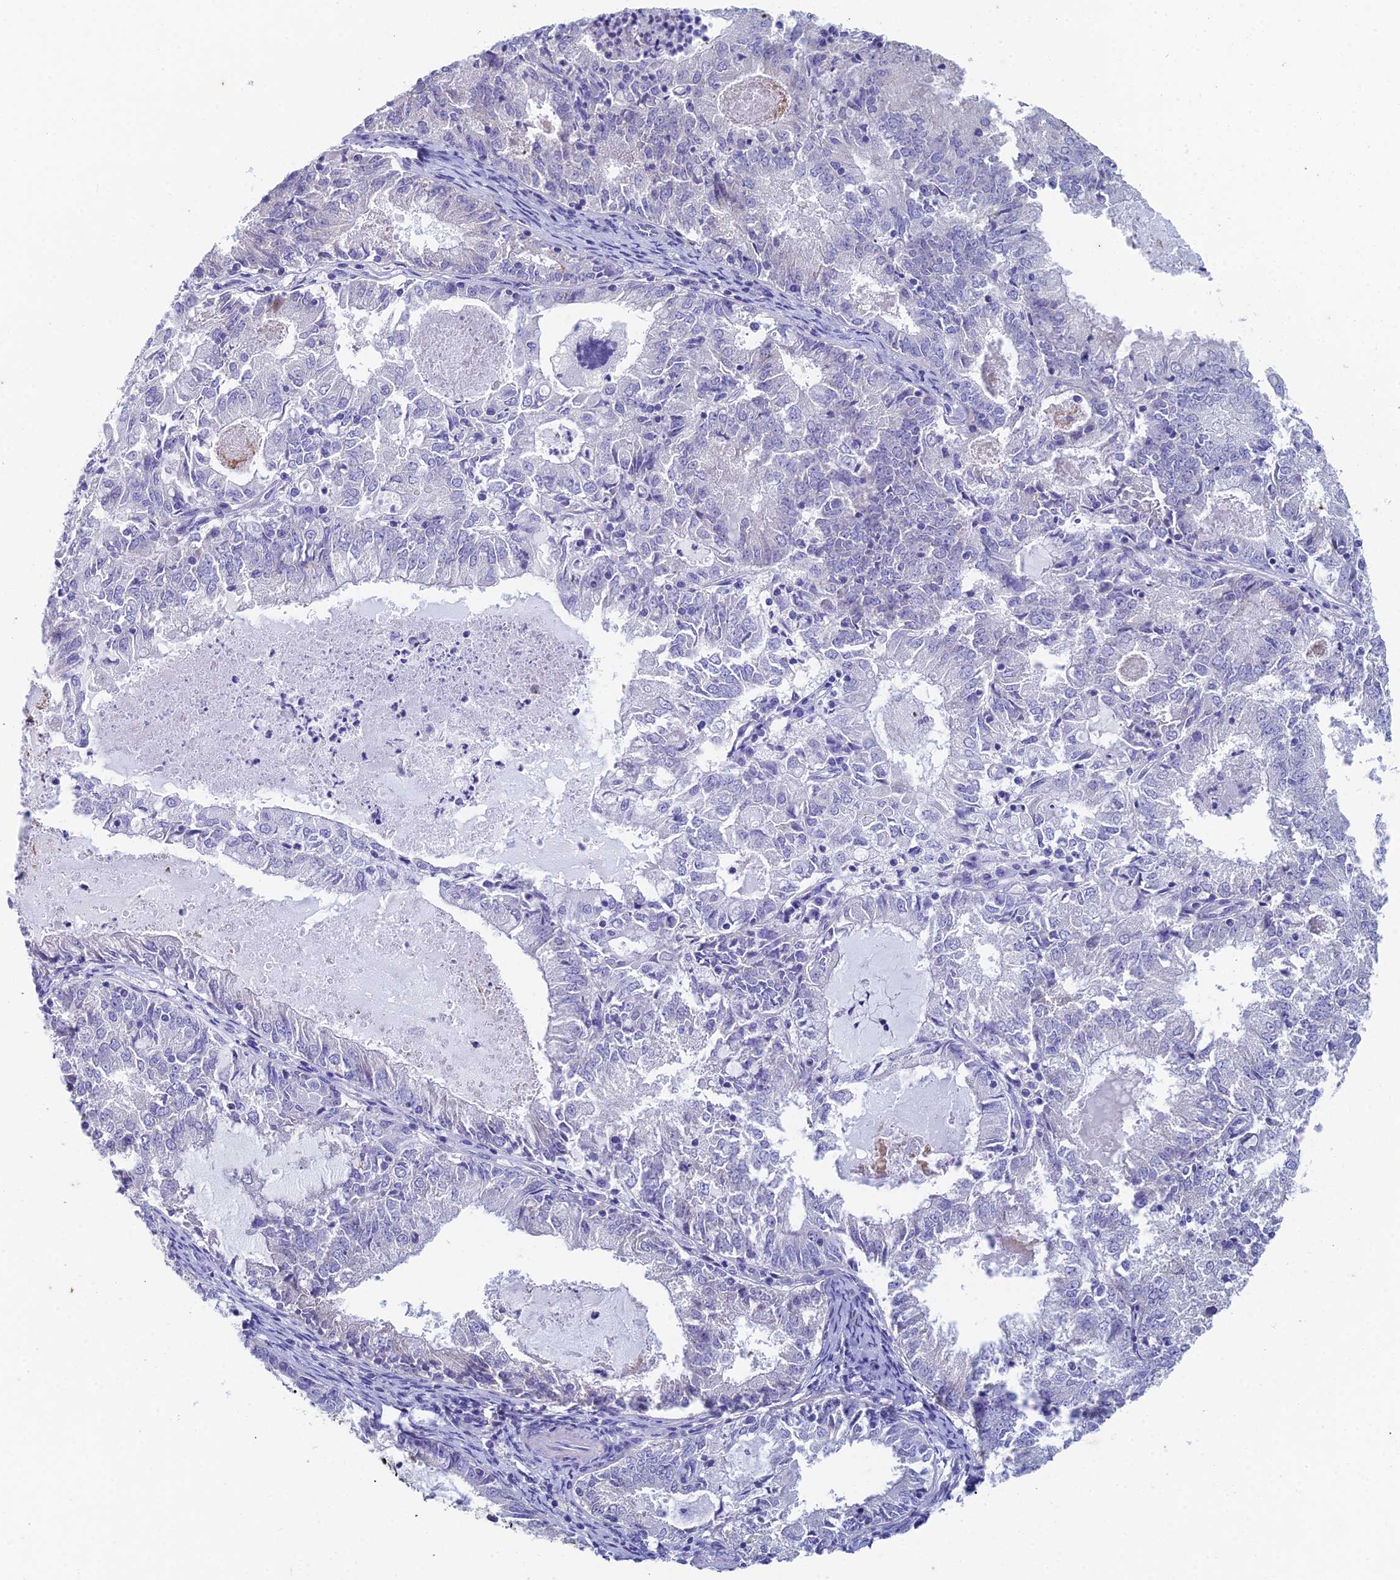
{"staining": {"intensity": "negative", "quantity": "none", "location": "none"}, "tissue": "endometrial cancer", "cell_type": "Tumor cells", "image_type": "cancer", "snomed": [{"axis": "morphology", "description": "Adenocarcinoma, NOS"}, {"axis": "topography", "description": "Endometrium"}], "caption": "High magnification brightfield microscopy of endometrial cancer stained with DAB (brown) and counterstained with hematoxylin (blue): tumor cells show no significant staining.", "gene": "EEF2KMT", "patient": {"sex": "female", "age": 57}}